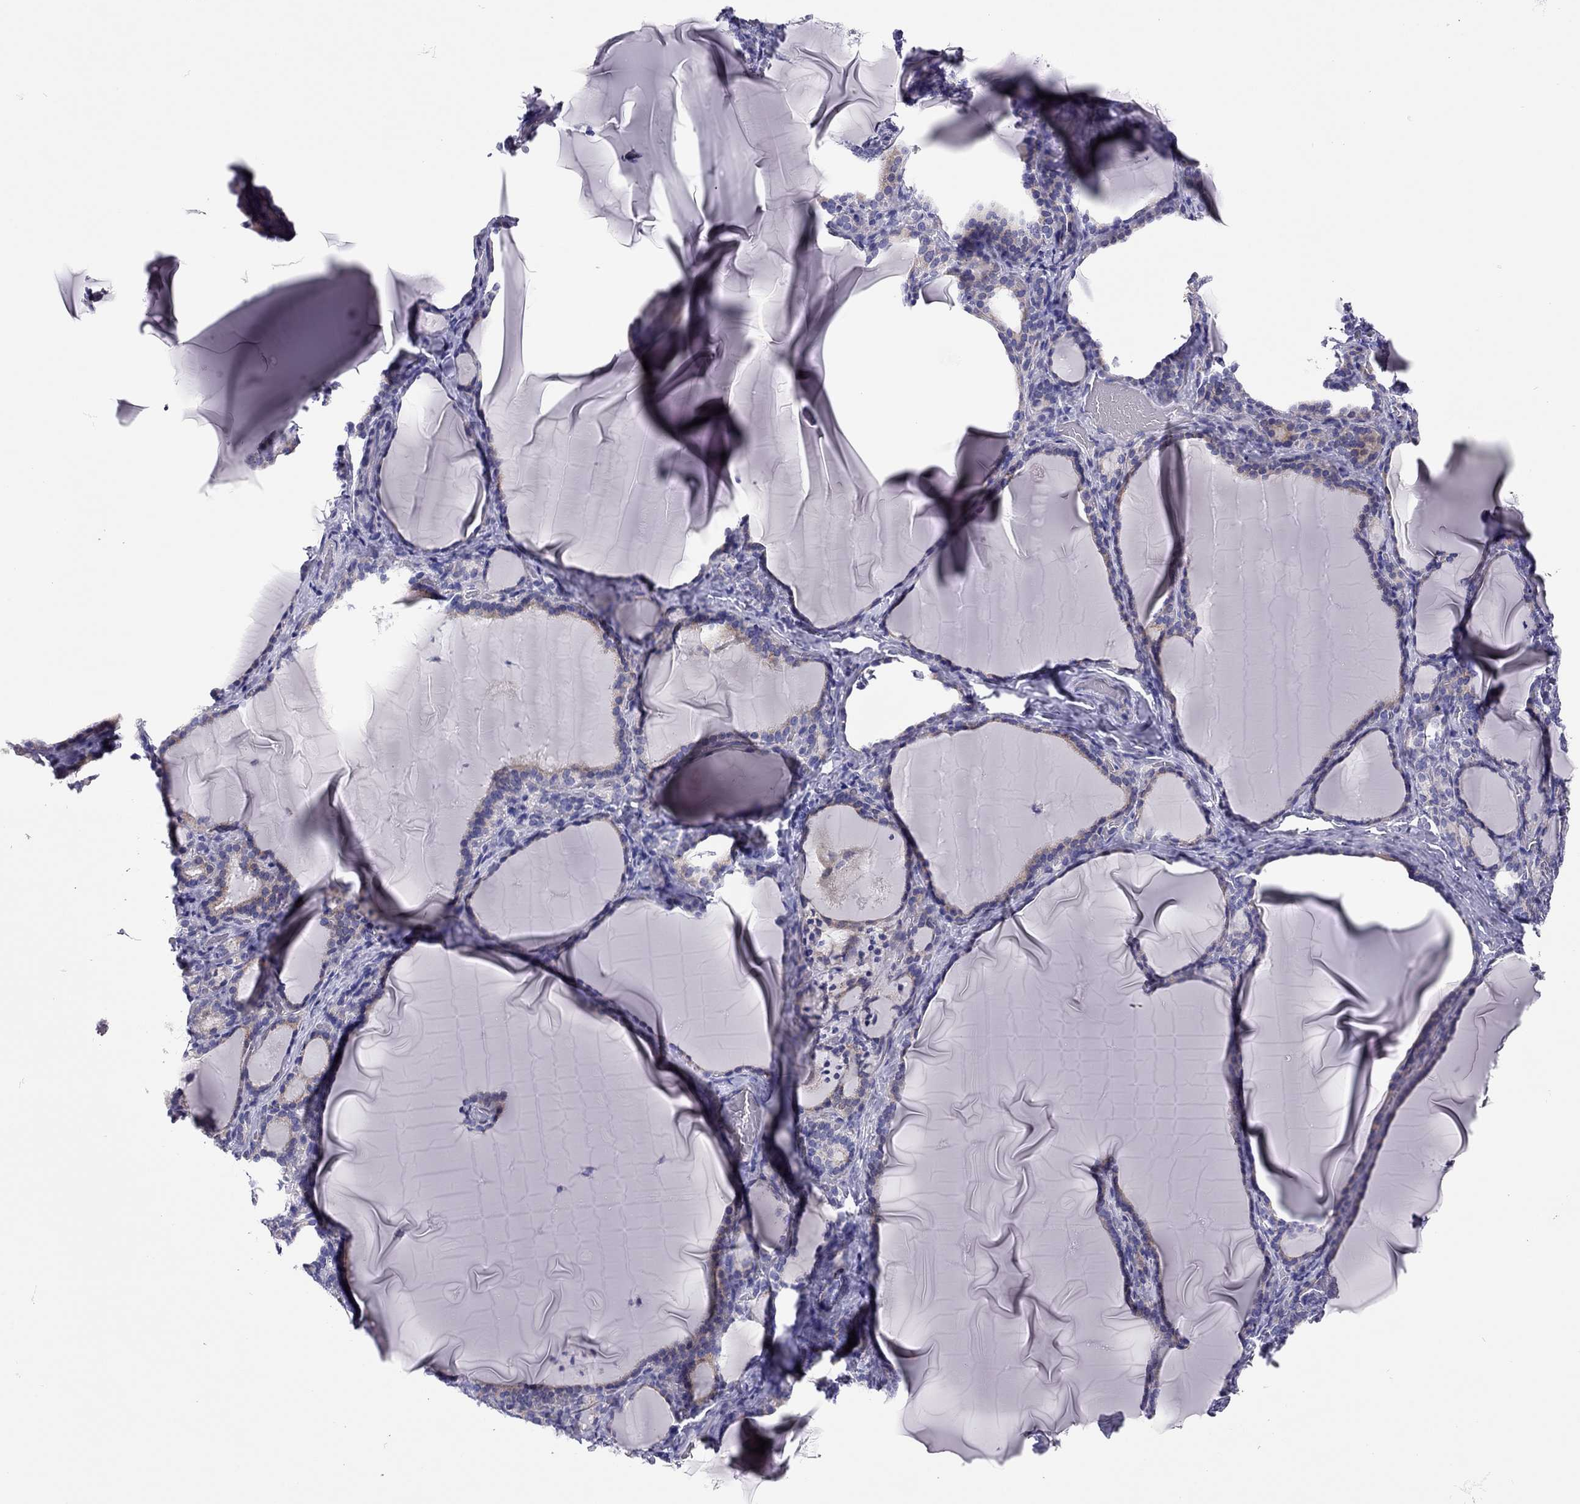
{"staining": {"intensity": "weak", "quantity": "<25%", "location": "cytoplasmic/membranous"}, "tissue": "thyroid gland", "cell_type": "Glandular cells", "image_type": "normal", "snomed": [{"axis": "morphology", "description": "Normal tissue, NOS"}, {"axis": "morphology", "description": "Hyperplasia, NOS"}, {"axis": "topography", "description": "Thyroid gland"}], "caption": "Immunohistochemistry photomicrograph of unremarkable human thyroid gland stained for a protein (brown), which reveals no expression in glandular cells. (Stains: DAB (3,3'-diaminobenzidine) immunohistochemistry with hematoxylin counter stain, Microscopy: brightfield microscopy at high magnification).", "gene": "SCARB1", "patient": {"sex": "female", "age": 27}}